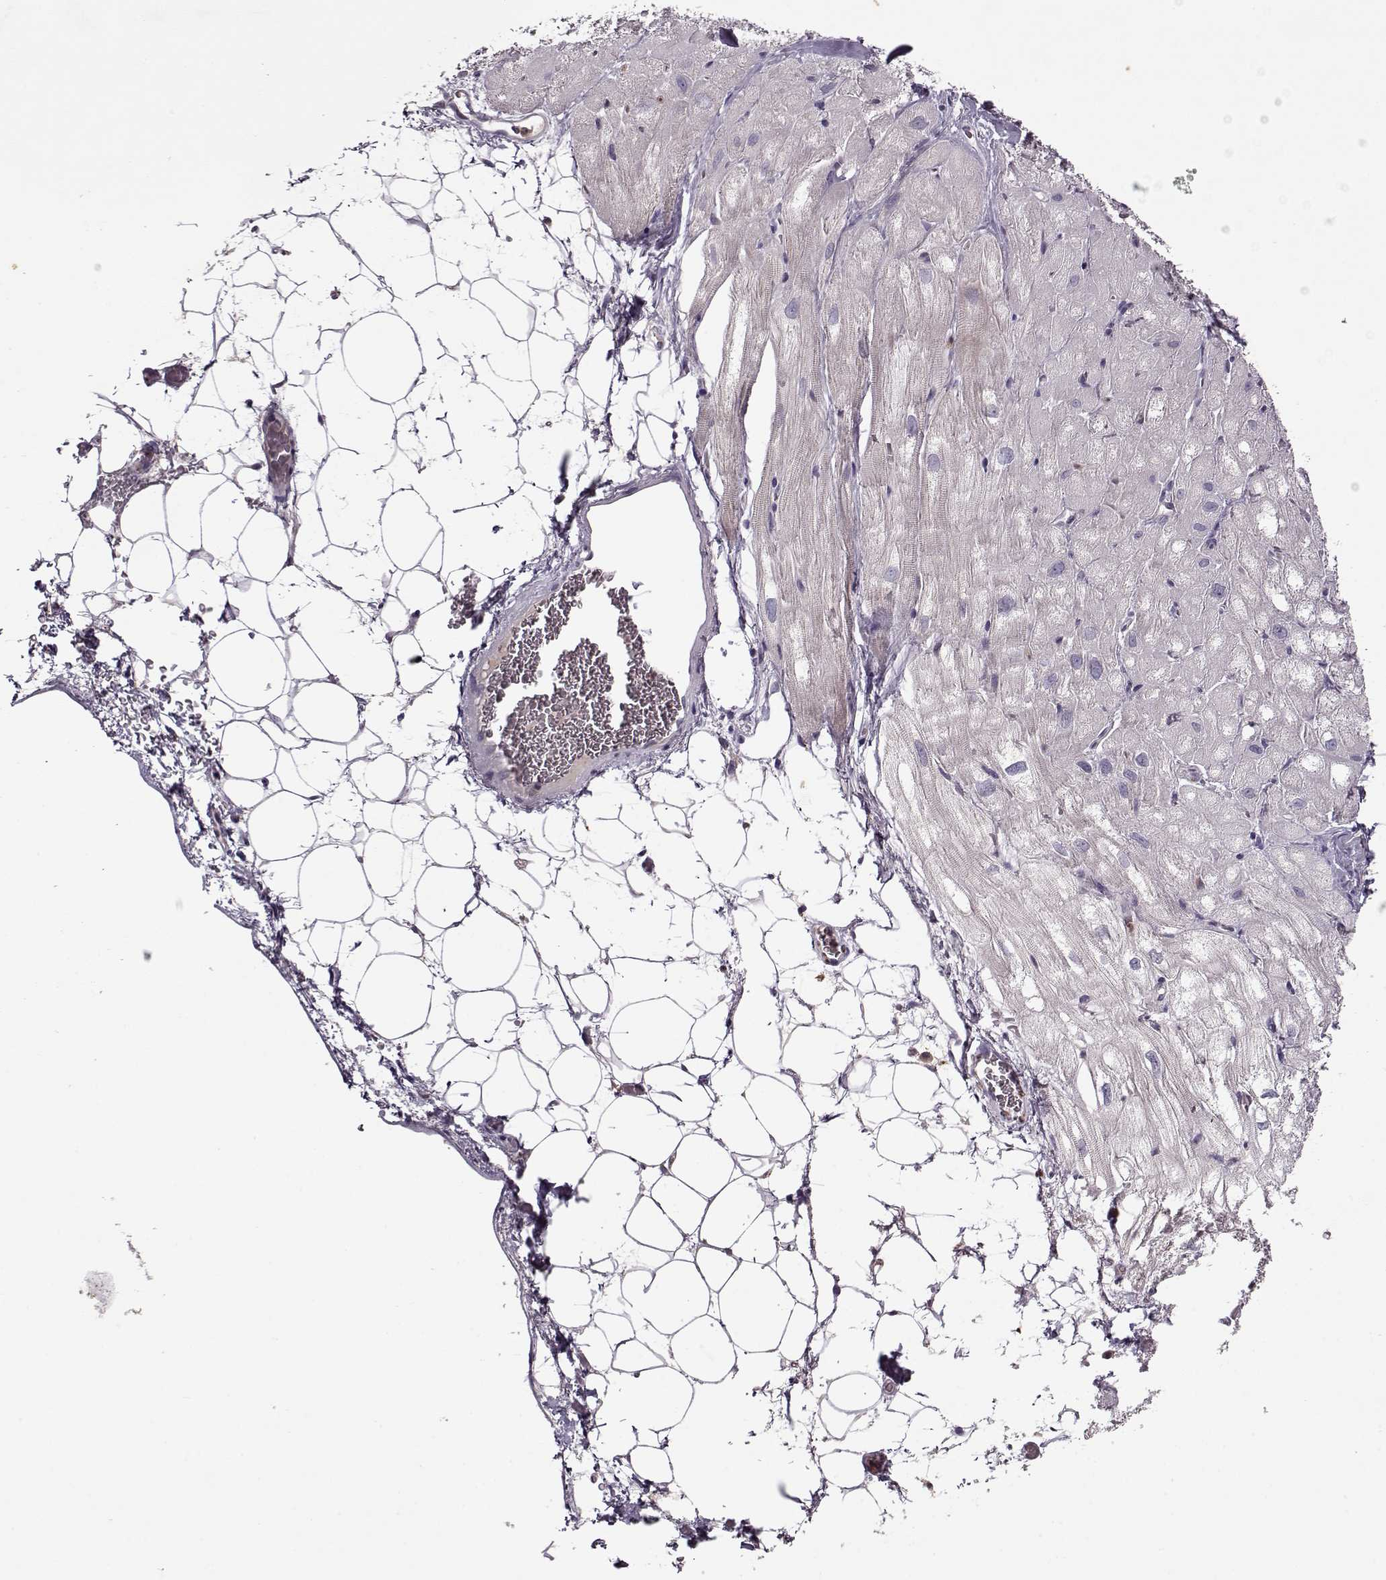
{"staining": {"intensity": "negative", "quantity": "none", "location": "none"}, "tissue": "heart muscle", "cell_type": "Cardiomyocytes", "image_type": "normal", "snomed": [{"axis": "morphology", "description": "Normal tissue, NOS"}, {"axis": "topography", "description": "Heart"}], "caption": "A photomicrograph of heart muscle stained for a protein shows no brown staining in cardiomyocytes.", "gene": "ACOT11", "patient": {"sex": "male", "age": 61}}